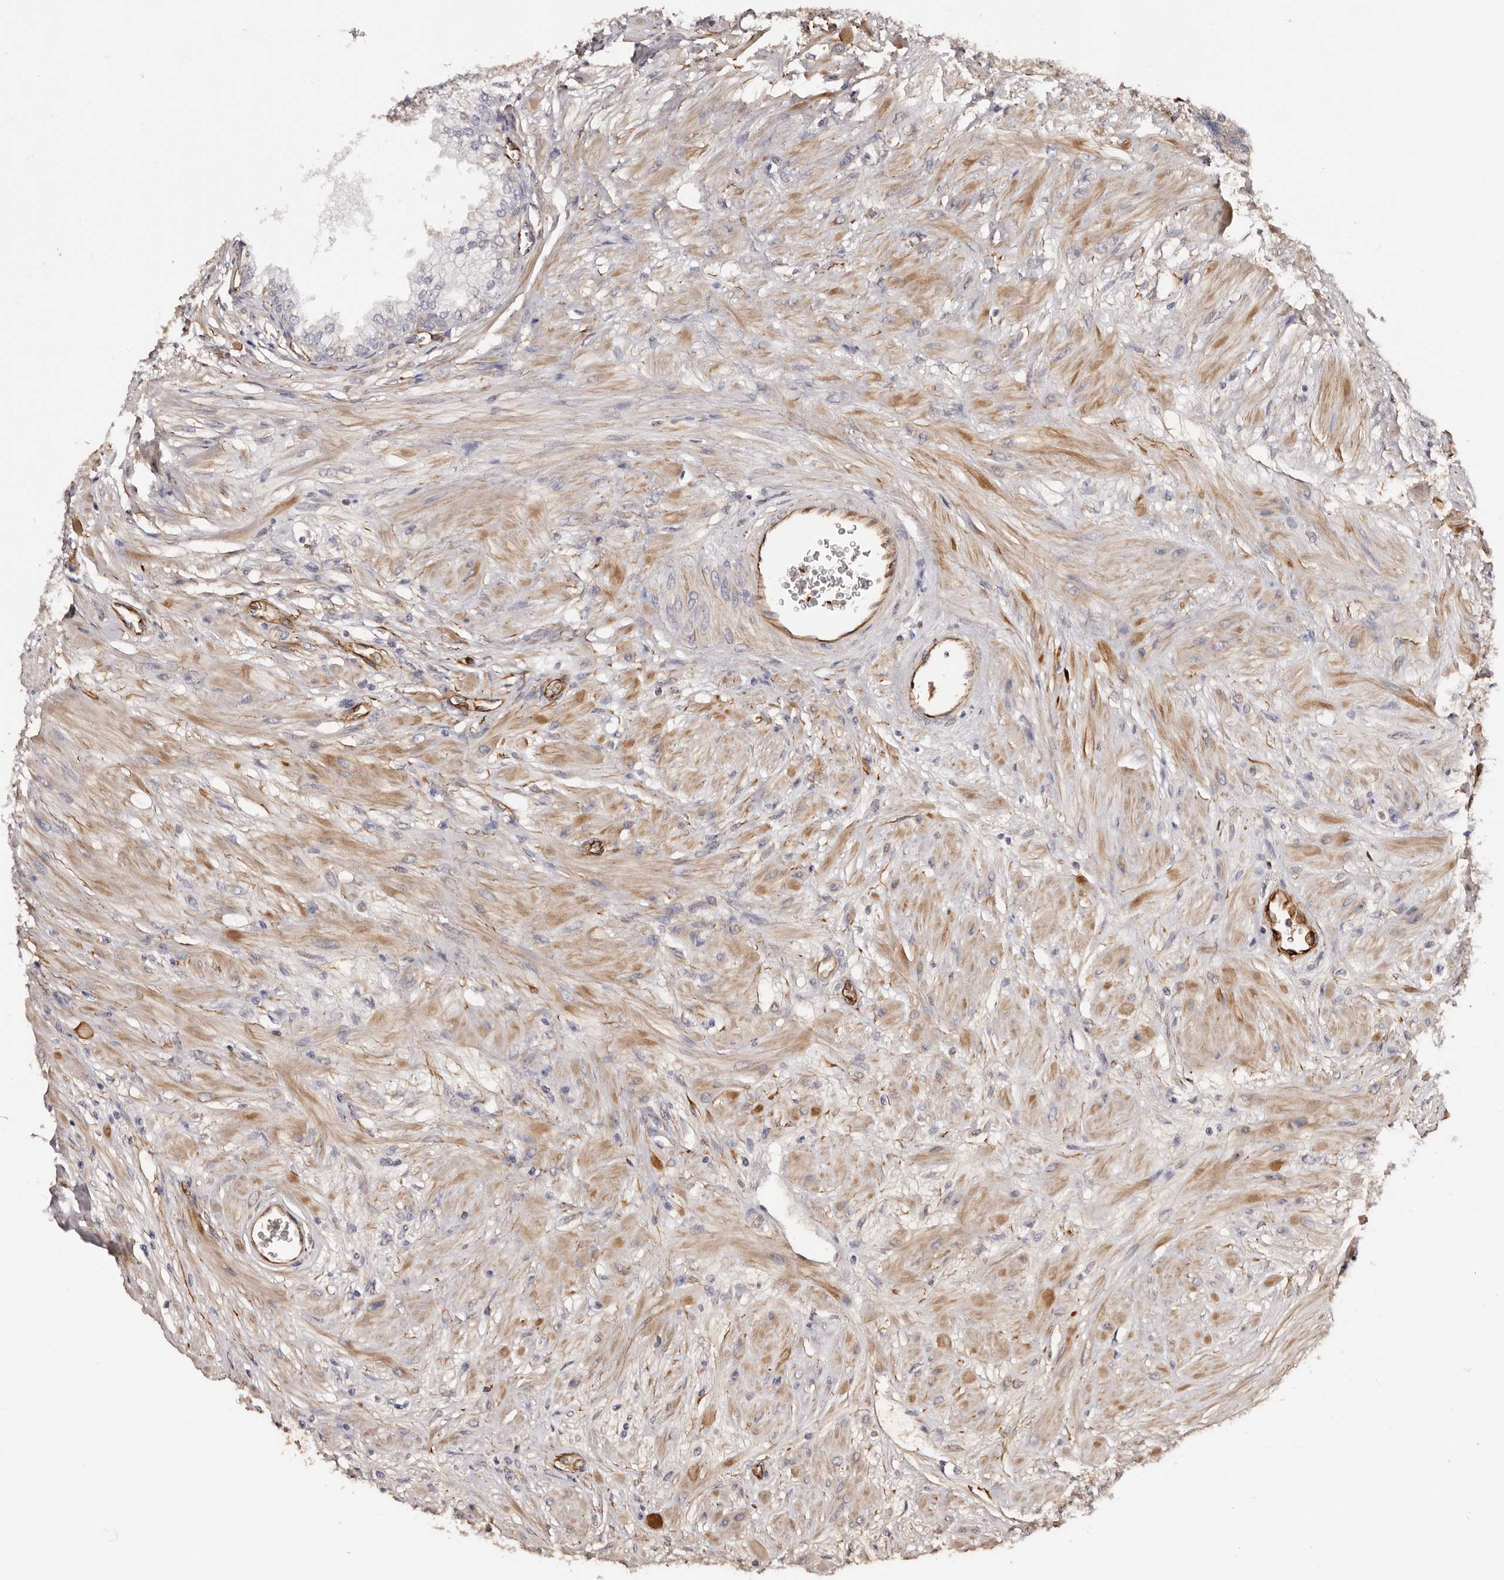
{"staining": {"intensity": "negative", "quantity": "none", "location": "none"}, "tissue": "prostate", "cell_type": "Glandular cells", "image_type": "normal", "snomed": [{"axis": "morphology", "description": "Normal tissue, NOS"}, {"axis": "morphology", "description": "Urothelial carcinoma, Low grade"}, {"axis": "topography", "description": "Urinary bladder"}, {"axis": "topography", "description": "Prostate"}], "caption": "This is an immunohistochemistry (IHC) image of normal prostate. There is no positivity in glandular cells.", "gene": "ZNF557", "patient": {"sex": "male", "age": 60}}